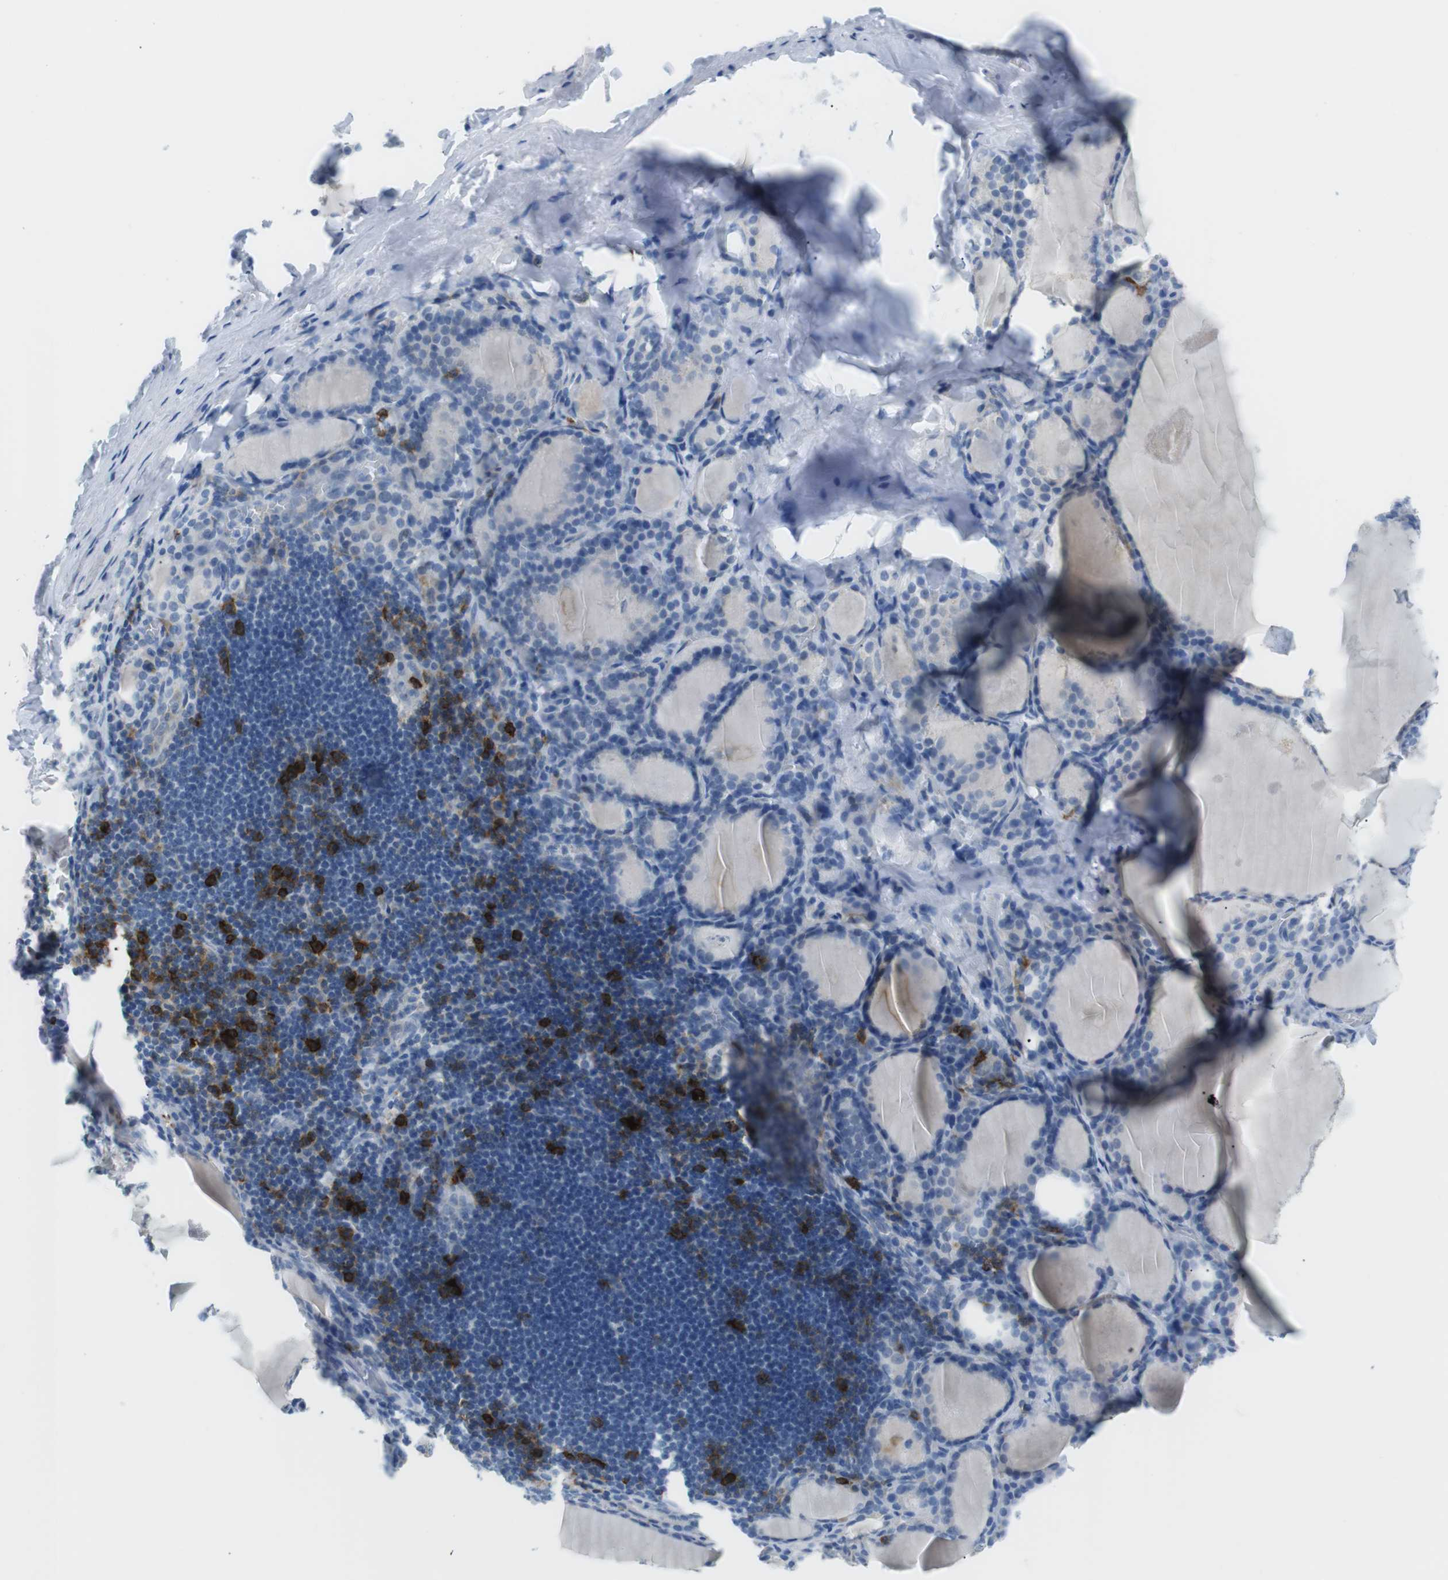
{"staining": {"intensity": "negative", "quantity": "none", "location": "none"}, "tissue": "thyroid gland", "cell_type": "Glandular cells", "image_type": "normal", "snomed": [{"axis": "morphology", "description": "Normal tissue, NOS"}, {"axis": "topography", "description": "Thyroid gland"}], "caption": "IHC image of normal thyroid gland: human thyroid gland stained with DAB reveals no significant protein staining in glandular cells.", "gene": "TNFRSF4", "patient": {"sex": "male", "age": 56}}